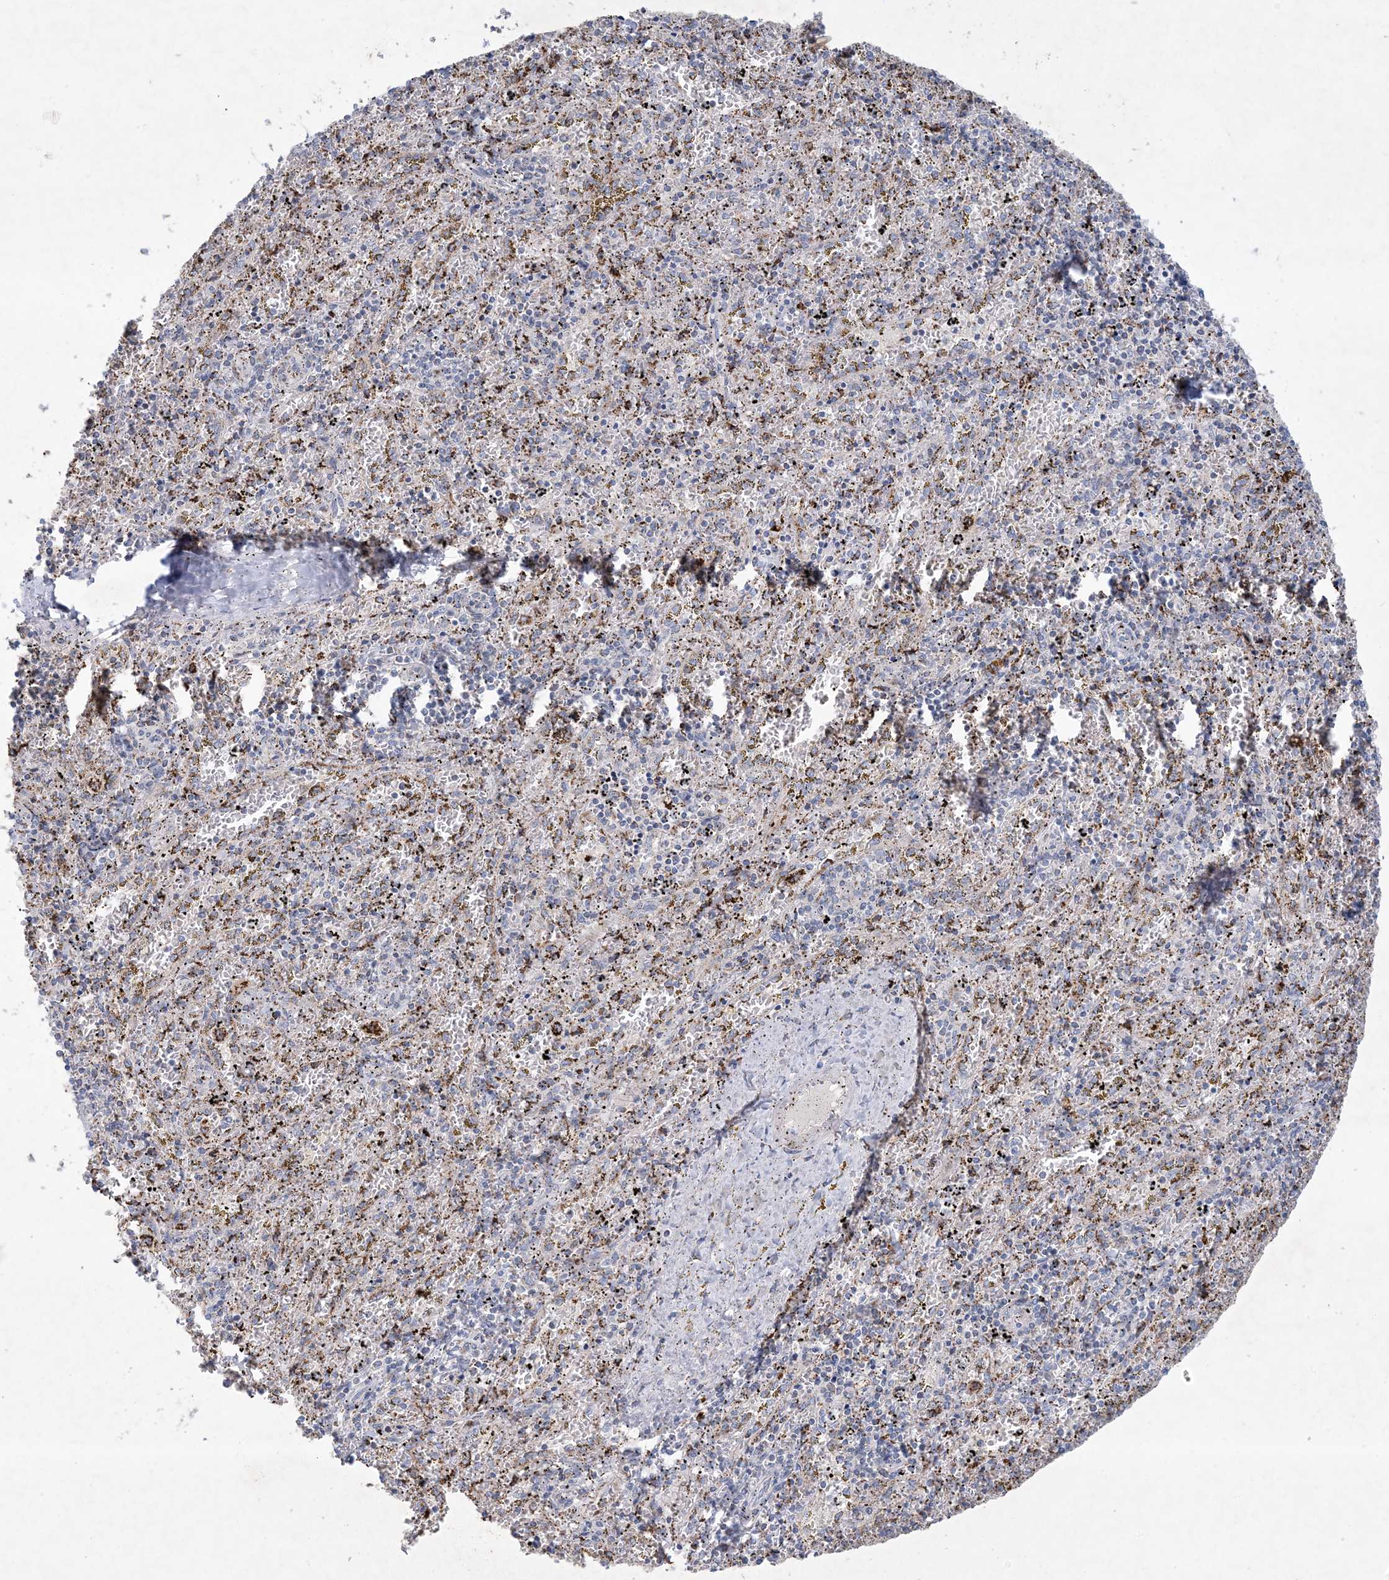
{"staining": {"intensity": "negative", "quantity": "none", "location": "none"}, "tissue": "spleen", "cell_type": "Cells in red pulp", "image_type": "normal", "snomed": [{"axis": "morphology", "description": "Normal tissue, NOS"}, {"axis": "topography", "description": "Spleen"}], "caption": "High power microscopy photomicrograph of an immunohistochemistry (IHC) photomicrograph of benign spleen, revealing no significant positivity in cells in red pulp. (DAB (3,3'-diaminobenzidine) immunohistochemistry (IHC) visualized using brightfield microscopy, high magnification).", "gene": "KCTD6", "patient": {"sex": "male", "age": 11}}